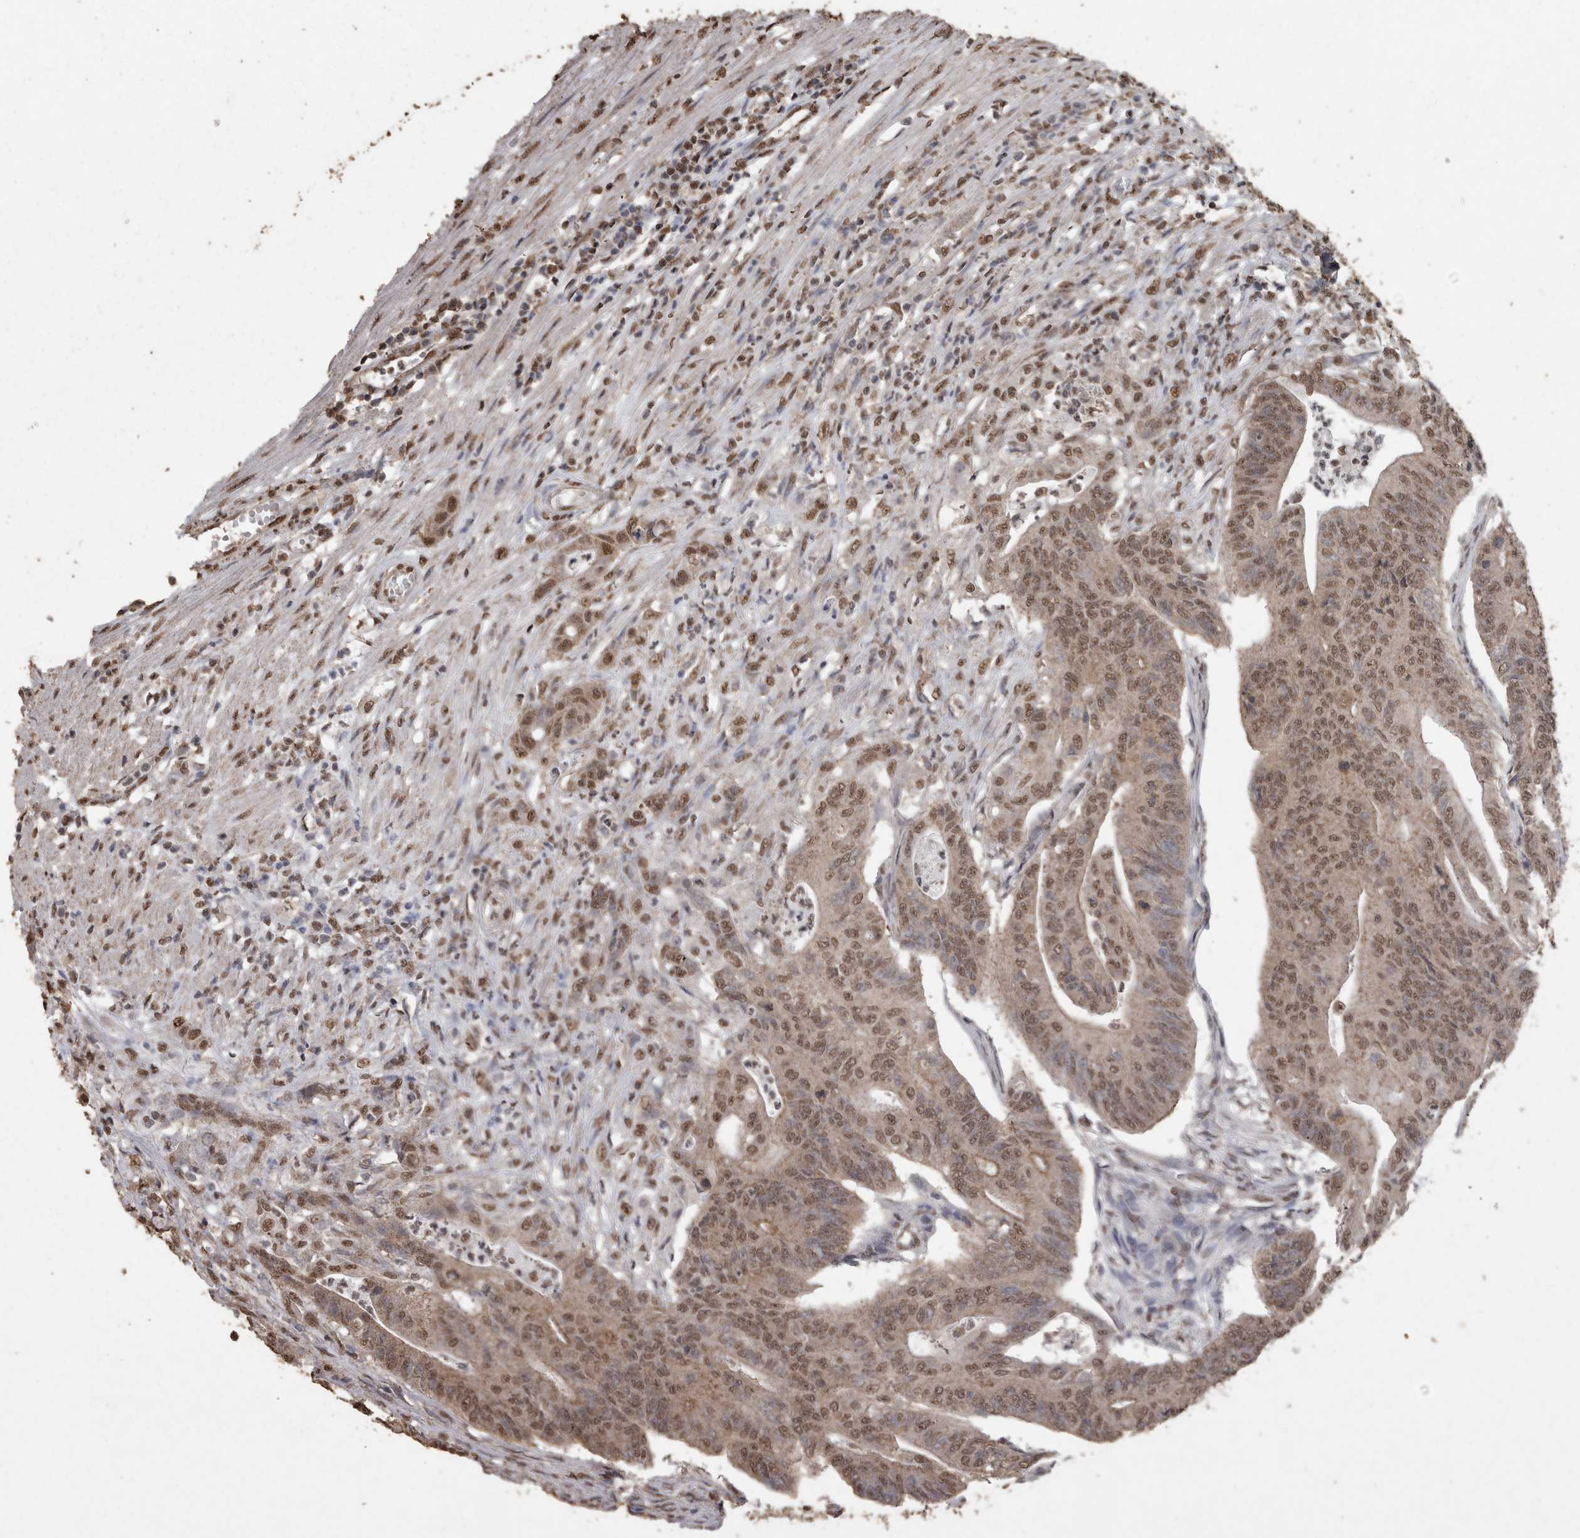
{"staining": {"intensity": "moderate", "quantity": ">75%", "location": "nuclear"}, "tissue": "colorectal cancer", "cell_type": "Tumor cells", "image_type": "cancer", "snomed": [{"axis": "morphology", "description": "Adenoma, NOS"}, {"axis": "morphology", "description": "Adenocarcinoma, NOS"}, {"axis": "topography", "description": "Colon"}], "caption": "Protein staining shows moderate nuclear staining in about >75% of tumor cells in colorectal cancer. (Brightfield microscopy of DAB IHC at high magnification).", "gene": "SMAD7", "patient": {"sex": "male", "age": 79}}